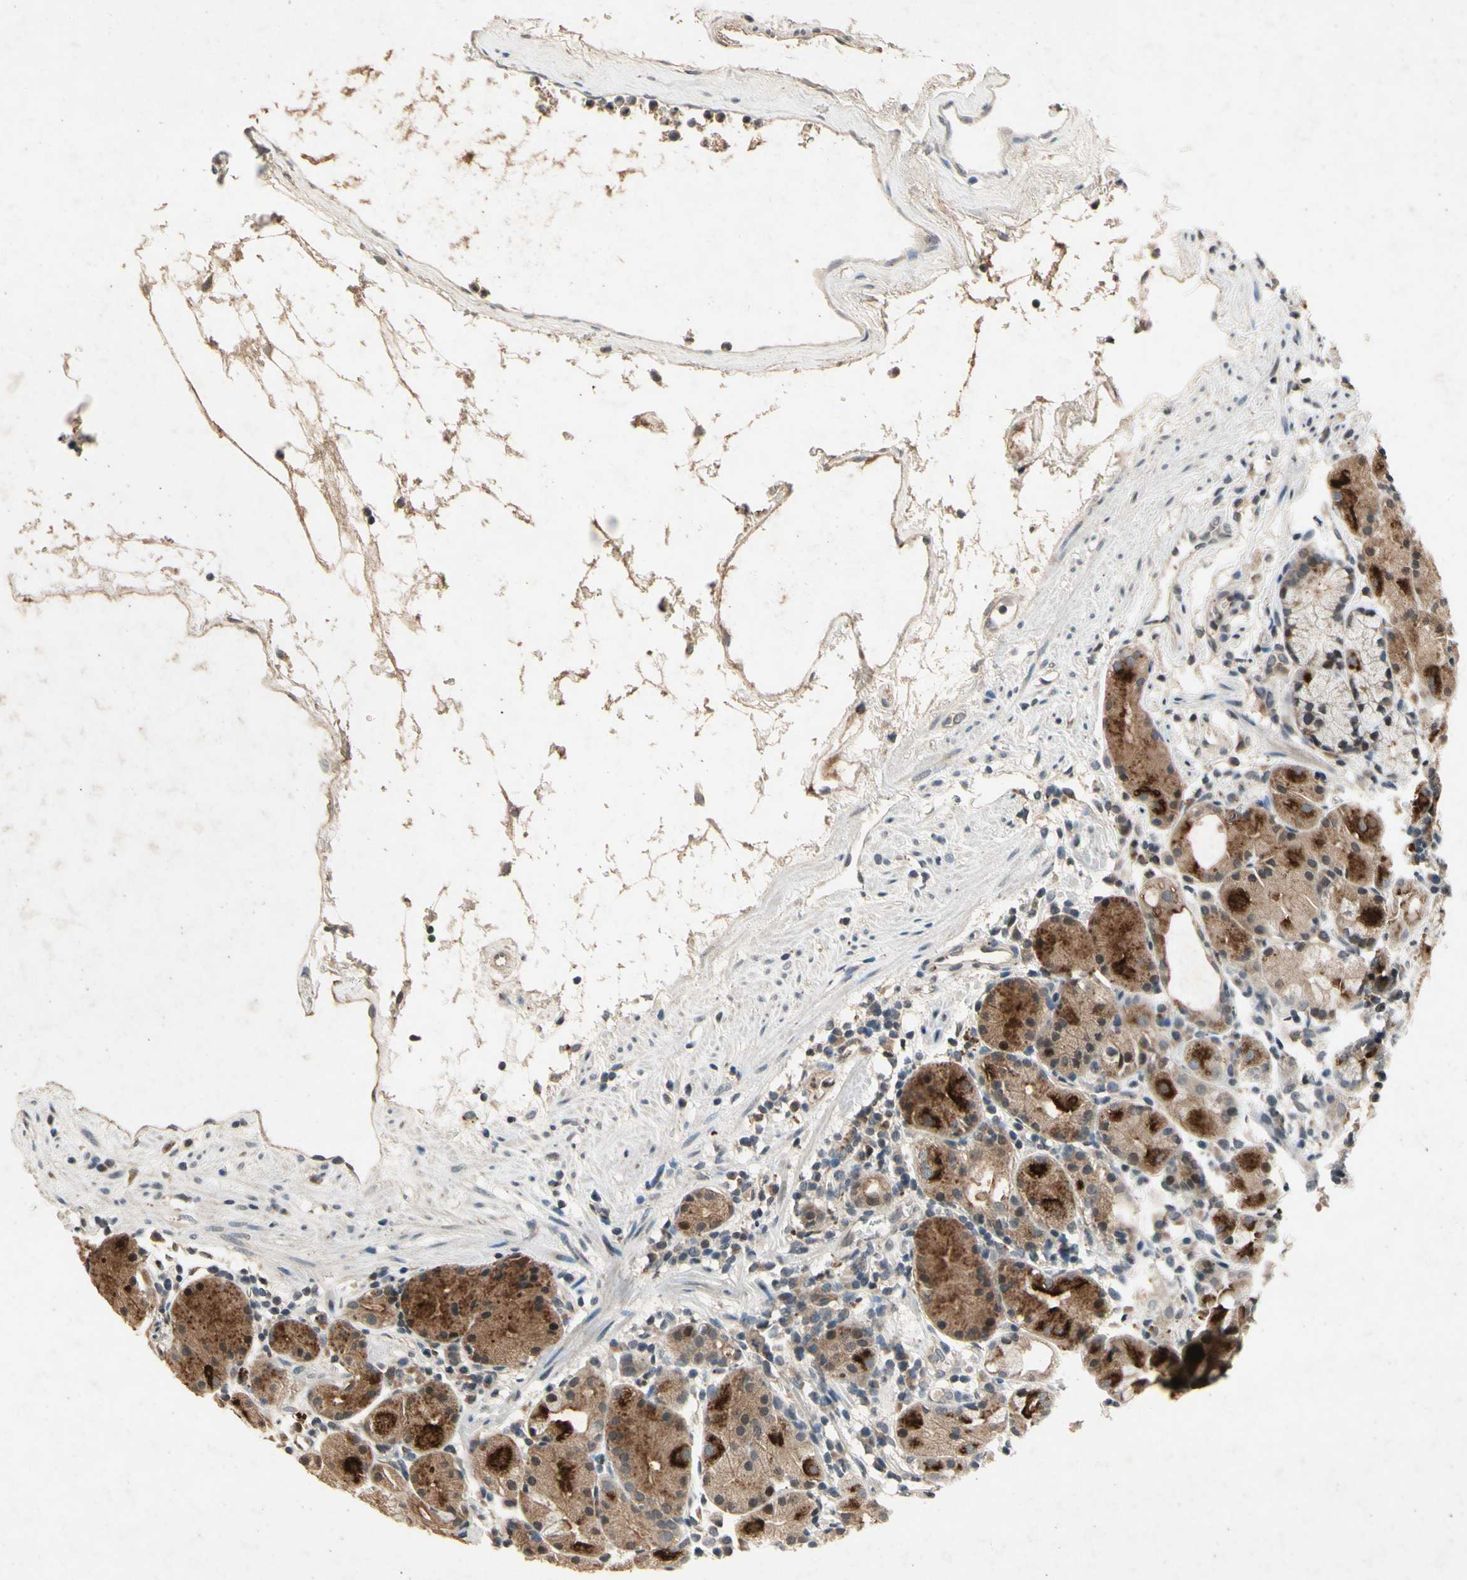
{"staining": {"intensity": "strong", "quantity": "25%-75%", "location": "cytoplasmic/membranous"}, "tissue": "stomach", "cell_type": "Glandular cells", "image_type": "normal", "snomed": [{"axis": "morphology", "description": "Normal tissue, NOS"}, {"axis": "topography", "description": "Stomach"}, {"axis": "topography", "description": "Stomach, lower"}], "caption": "Immunohistochemical staining of unremarkable stomach exhibits strong cytoplasmic/membranous protein positivity in approximately 25%-75% of glandular cells. (IHC, brightfield microscopy, high magnification).", "gene": "DPY19L3", "patient": {"sex": "female", "age": 75}}